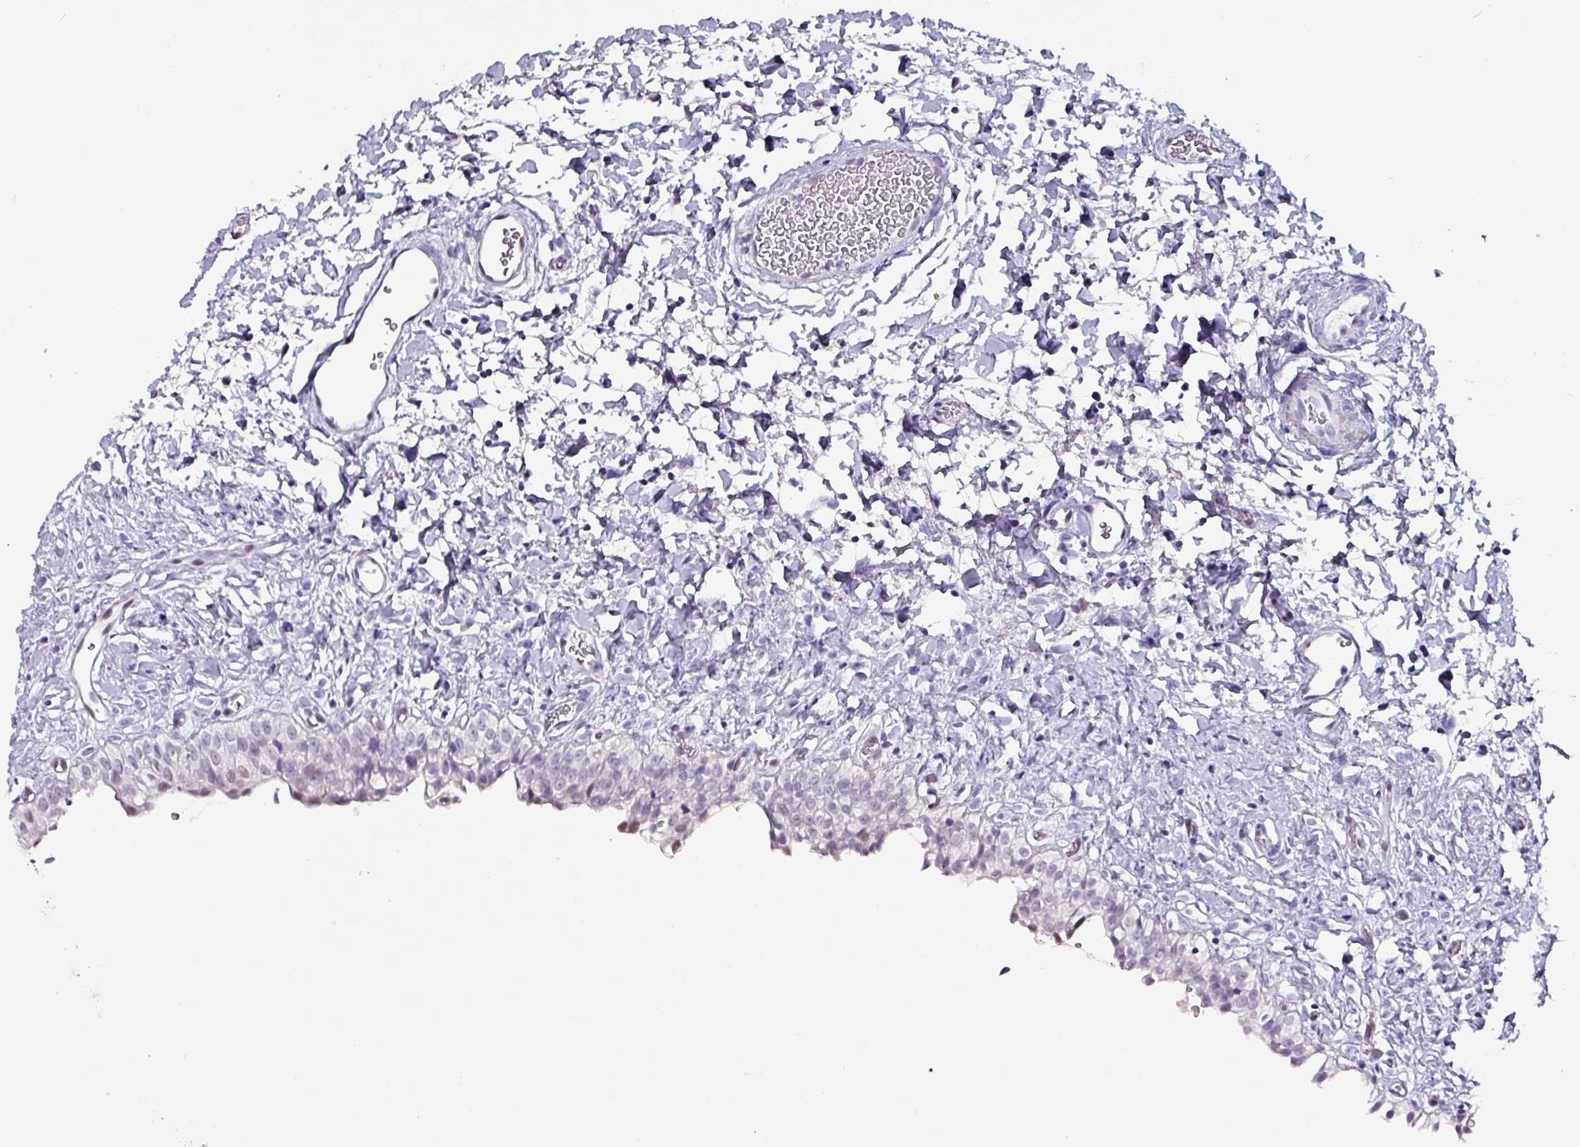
{"staining": {"intensity": "moderate", "quantity": "25%-75%", "location": "nuclear"}, "tissue": "urinary bladder", "cell_type": "Urothelial cells", "image_type": "normal", "snomed": [{"axis": "morphology", "description": "Normal tissue, NOS"}, {"axis": "topography", "description": "Urinary bladder"}], "caption": "Immunohistochemistry (DAB) staining of benign human urinary bladder displays moderate nuclear protein positivity in approximately 25%-75% of urothelial cells. (IHC, brightfield microscopy, high magnification).", "gene": "ZNF816", "patient": {"sex": "male", "age": 51}}